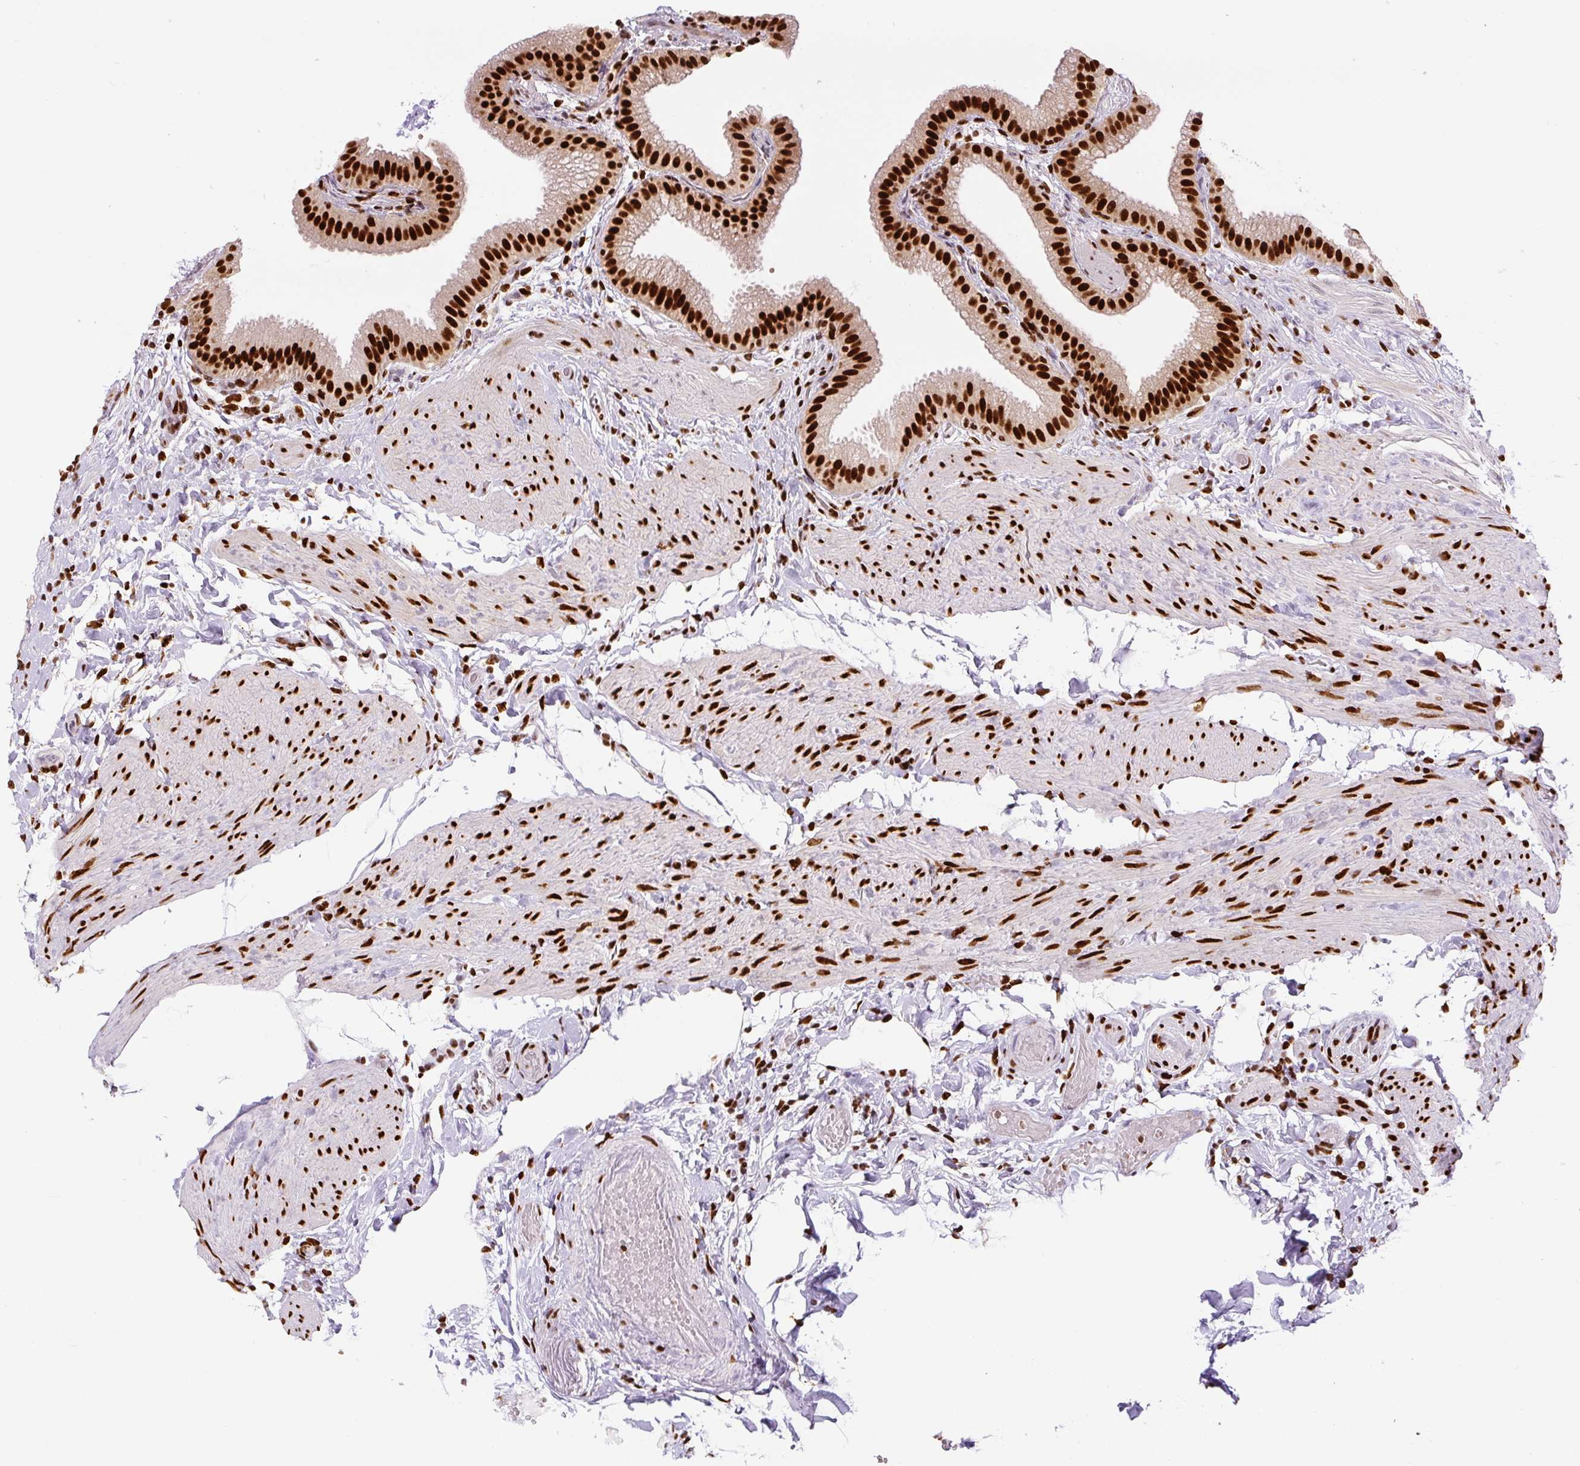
{"staining": {"intensity": "strong", "quantity": ">75%", "location": "nuclear"}, "tissue": "gallbladder", "cell_type": "Glandular cells", "image_type": "normal", "snomed": [{"axis": "morphology", "description": "Normal tissue, NOS"}, {"axis": "topography", "description": "Gallbladder"}], "caption": "Immunohistochemistry (IHC) (DAB (3,3'-diaminobenzidine)) staining of normal gallbladder displays strong nuclear protein positivity in about >75% of glandular cells. (DAB IHC with brightfield microscopy, high magnification).", "gene": "FUS", "patient": {"sex": "female", "age": 63}}